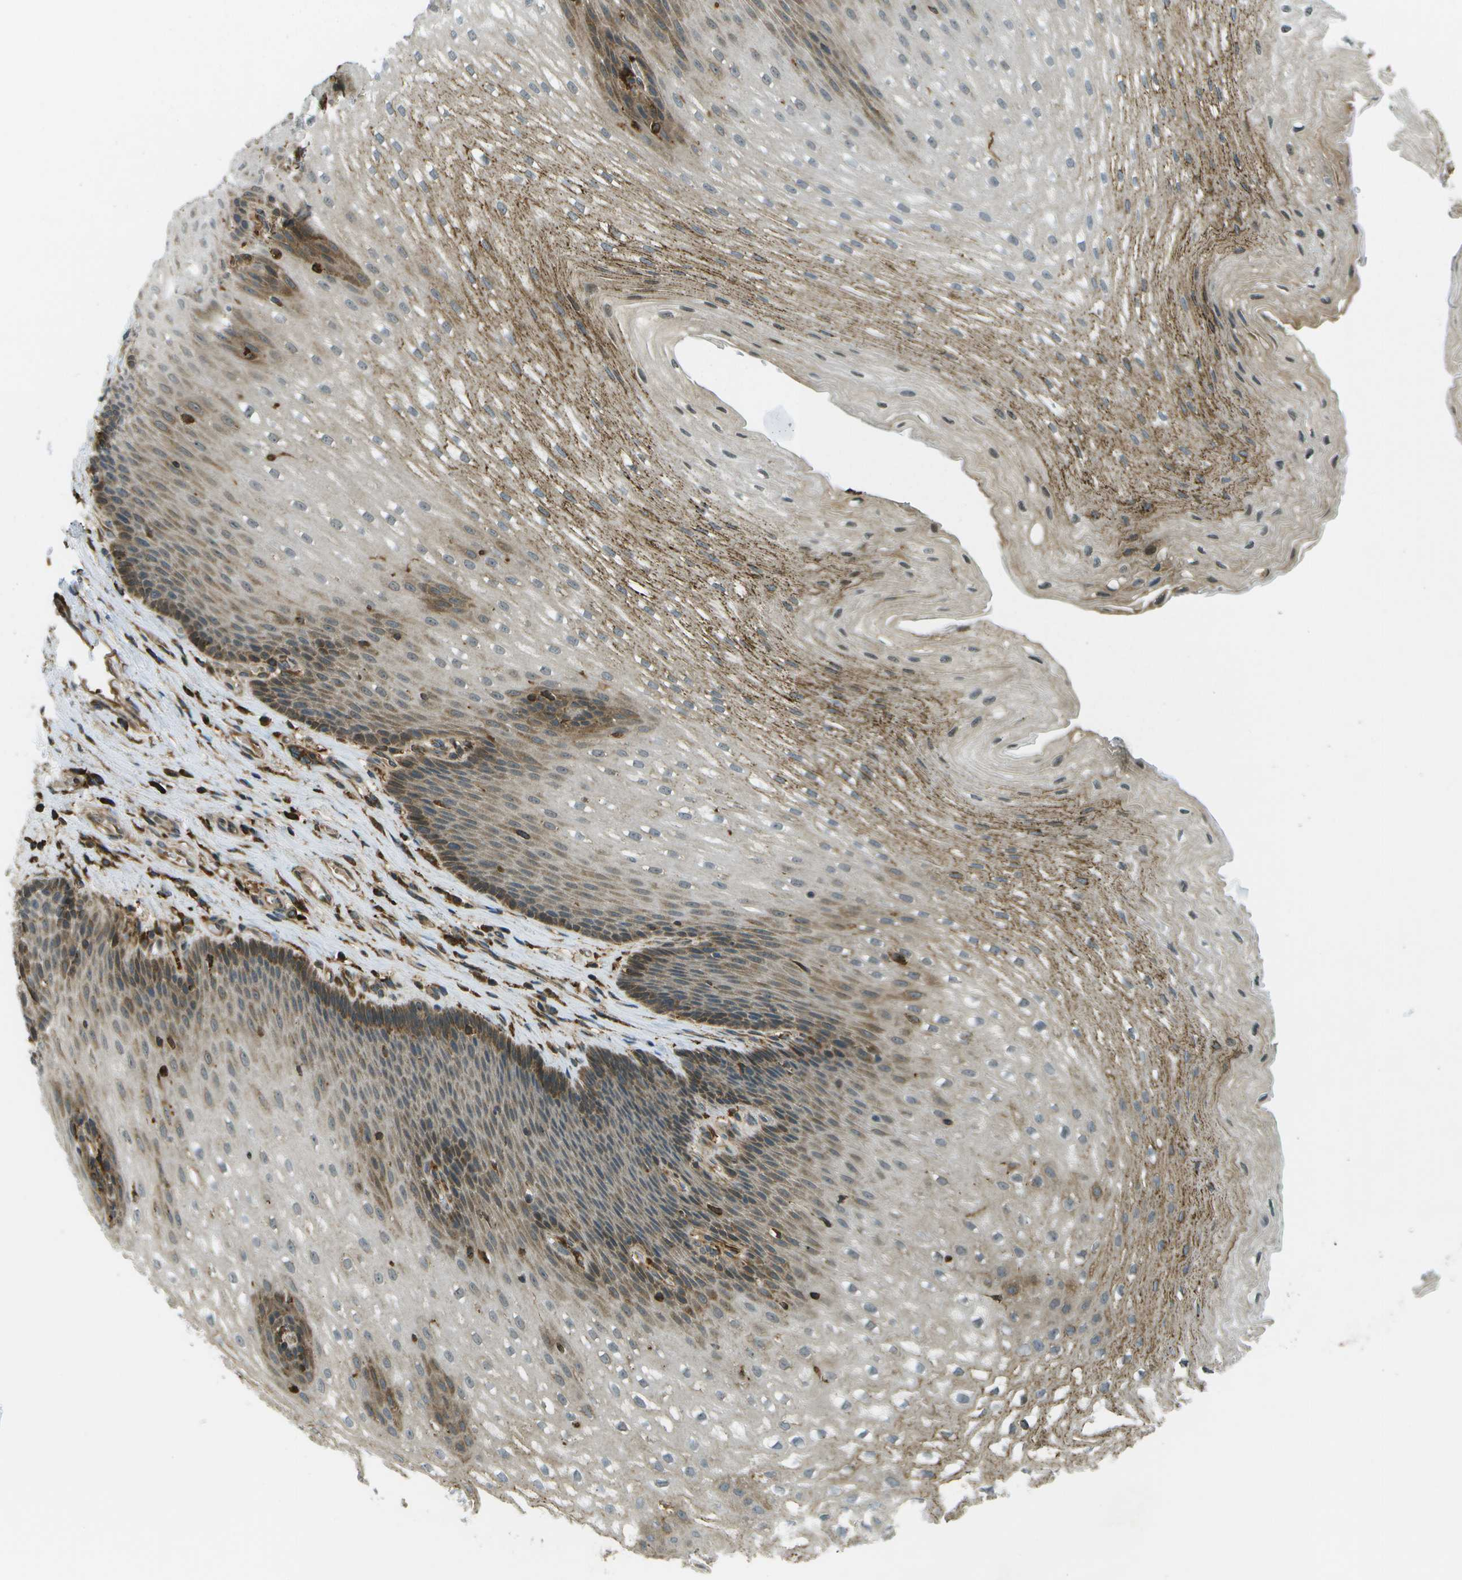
{"staining": {"intensity": "moderate", "quantity": "25%-75%", "location": "cytoplasmic/membranous"}, "tissue": "esophagus", "cell_type": "Squamous epithelial cells", "image_type": "normal", "snomed": [{"axis": "morphology", "description": "Normal tissue, NOS"}, {"axis": "topography", "description": "Esophagus"}], "caption": "A histopathology image of human esophagus stained for a protein displays moderate cytoplasmic/membranous brown staining in squamous epithelial cells.", "gene": "USP30", "patient": {"sex": "male", "age": 48}}